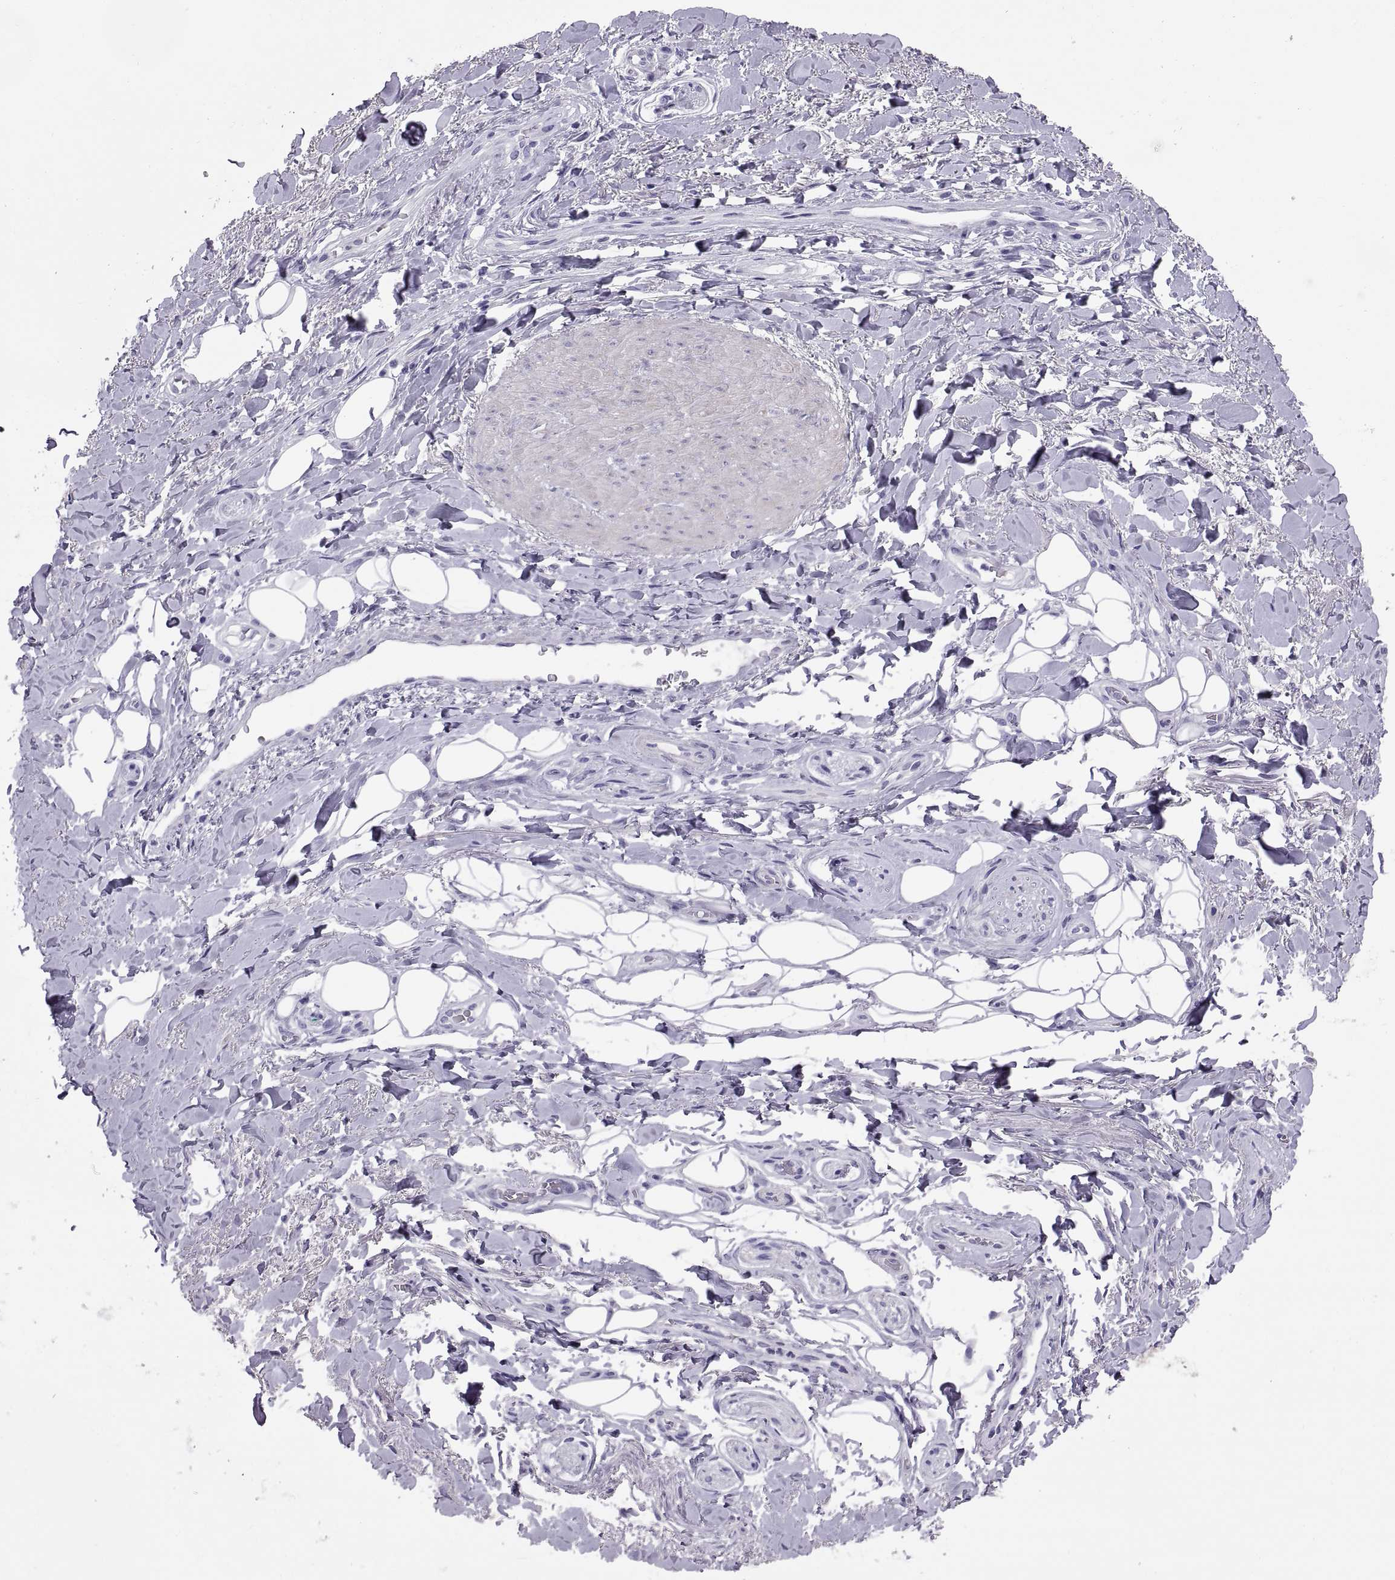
{"staining": {"intensity": "negative", "quantity": "none", "location": "none"}, "tissue": "adipose tissue", "cell_type": "Adipocytes", "image_type": "normal", "snomed": [{"axis": "morphology", "description": "Normal tissue, NOS"}, {"axis": "topography", "description": "Anal"}, {"axis": "topography", "description": "Peripheral nerve tissue"}], "caption": "Image shows no significant protein expression in adipocytes of normal adipose tissue.", "gene": "RGS20", "patient": {"sex": "male", "age": 53}}